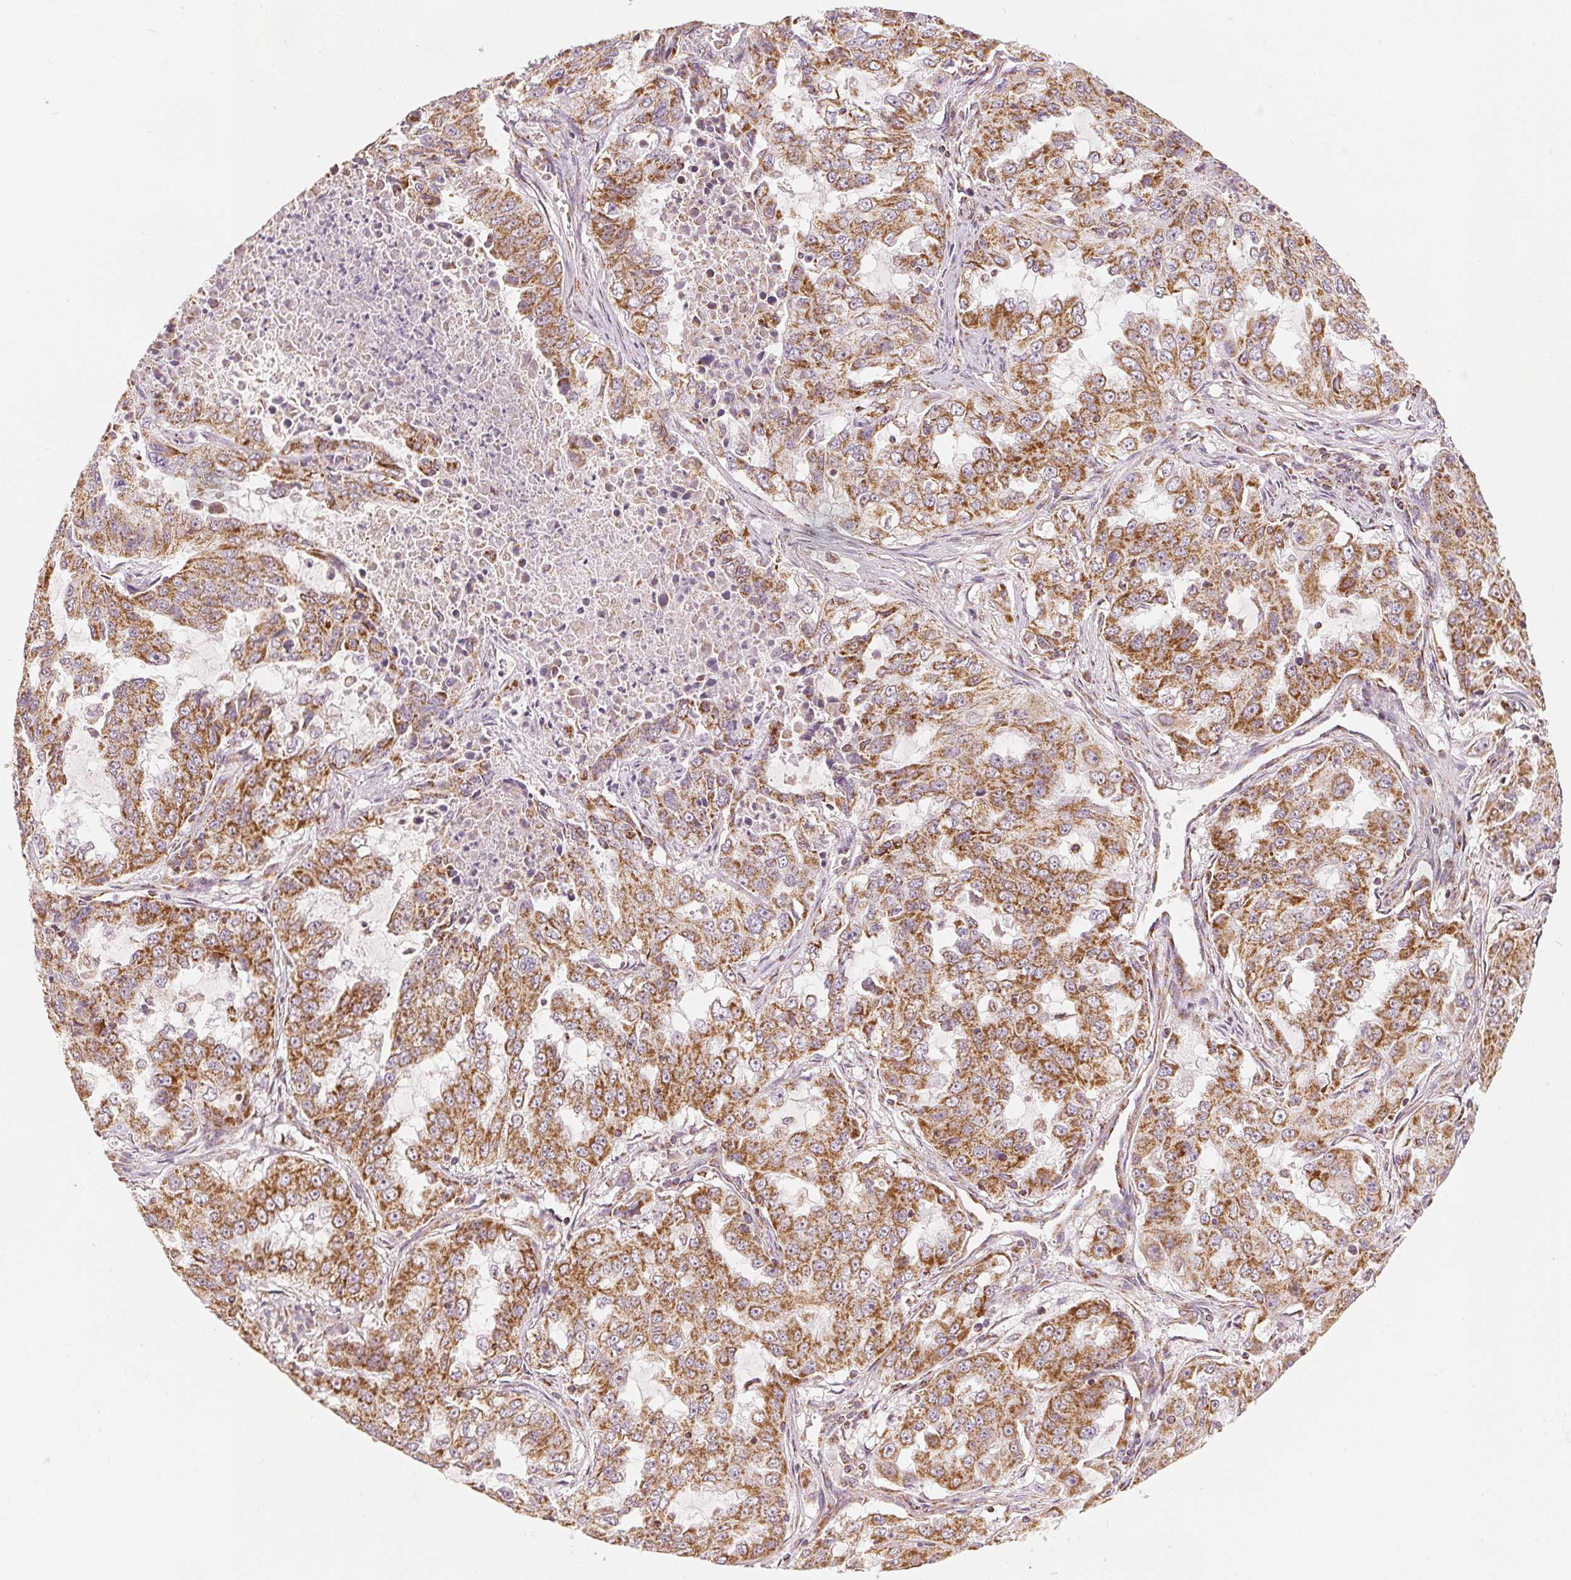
{"staining": {"intensity": "strong", "quantity": ">75%", "location": "cytoplasmic/membranous"}, "tissue": "lung cancer", "cell_type": "Tumor cells", "image_type": "cancer", "snomed": [{"axis": "morphology", "description": "Adenocarcinoma, NOS"}, {"axis": "topography", "description": "Lung"}], "caption": "Lung cancer (adenocarcinoma) stained for a protein shows strong cytoplasmic/membranous positivity in tumor cells.", "gene": "SDHB", "patient": {"sex": "female", "age": 61}}